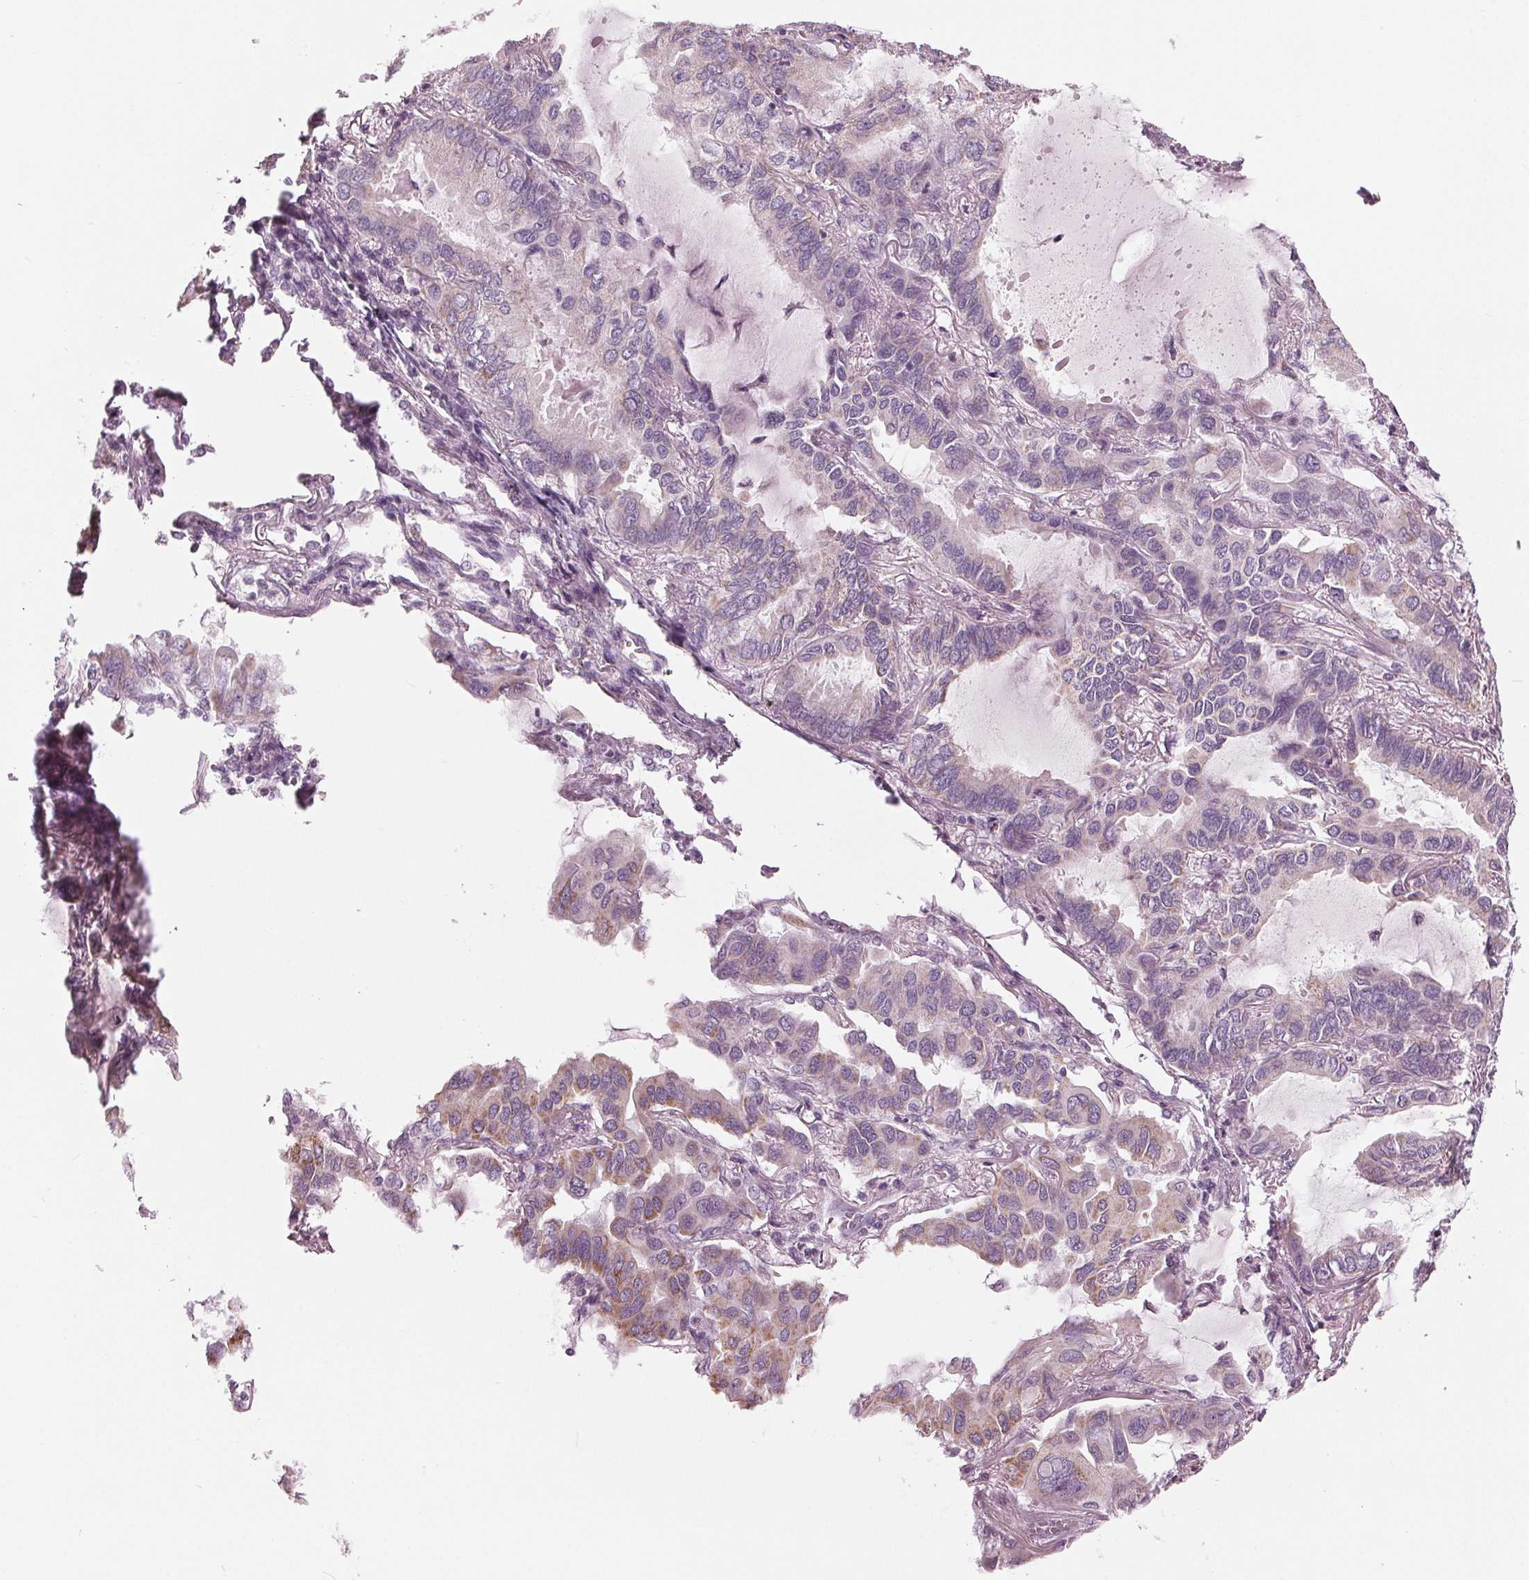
{"staining": {"intensity": "weak", "quantity": "25%-75%", "location": "cytoplasmic/membranous"}, "tissue": "lung cancer", "cell_type": "Tumor cells", "image_type": "cancer", "snomed": [{"axis": "morphology", "description": "Adenocarcinoma, NOS"}, {"axis": "topography", "description": "Lung"}], "caption": "This photomicrograph shows lung adenocarcinoma stained with immunohistochemistry to label a protein in brown. The cytoplasmic/membranous of tumor cells show weak positivity for the protein. Nuclei are counter-stained blue.", "gene": "SAMD4A", "patient": {"sex": "male", "age": 64}}